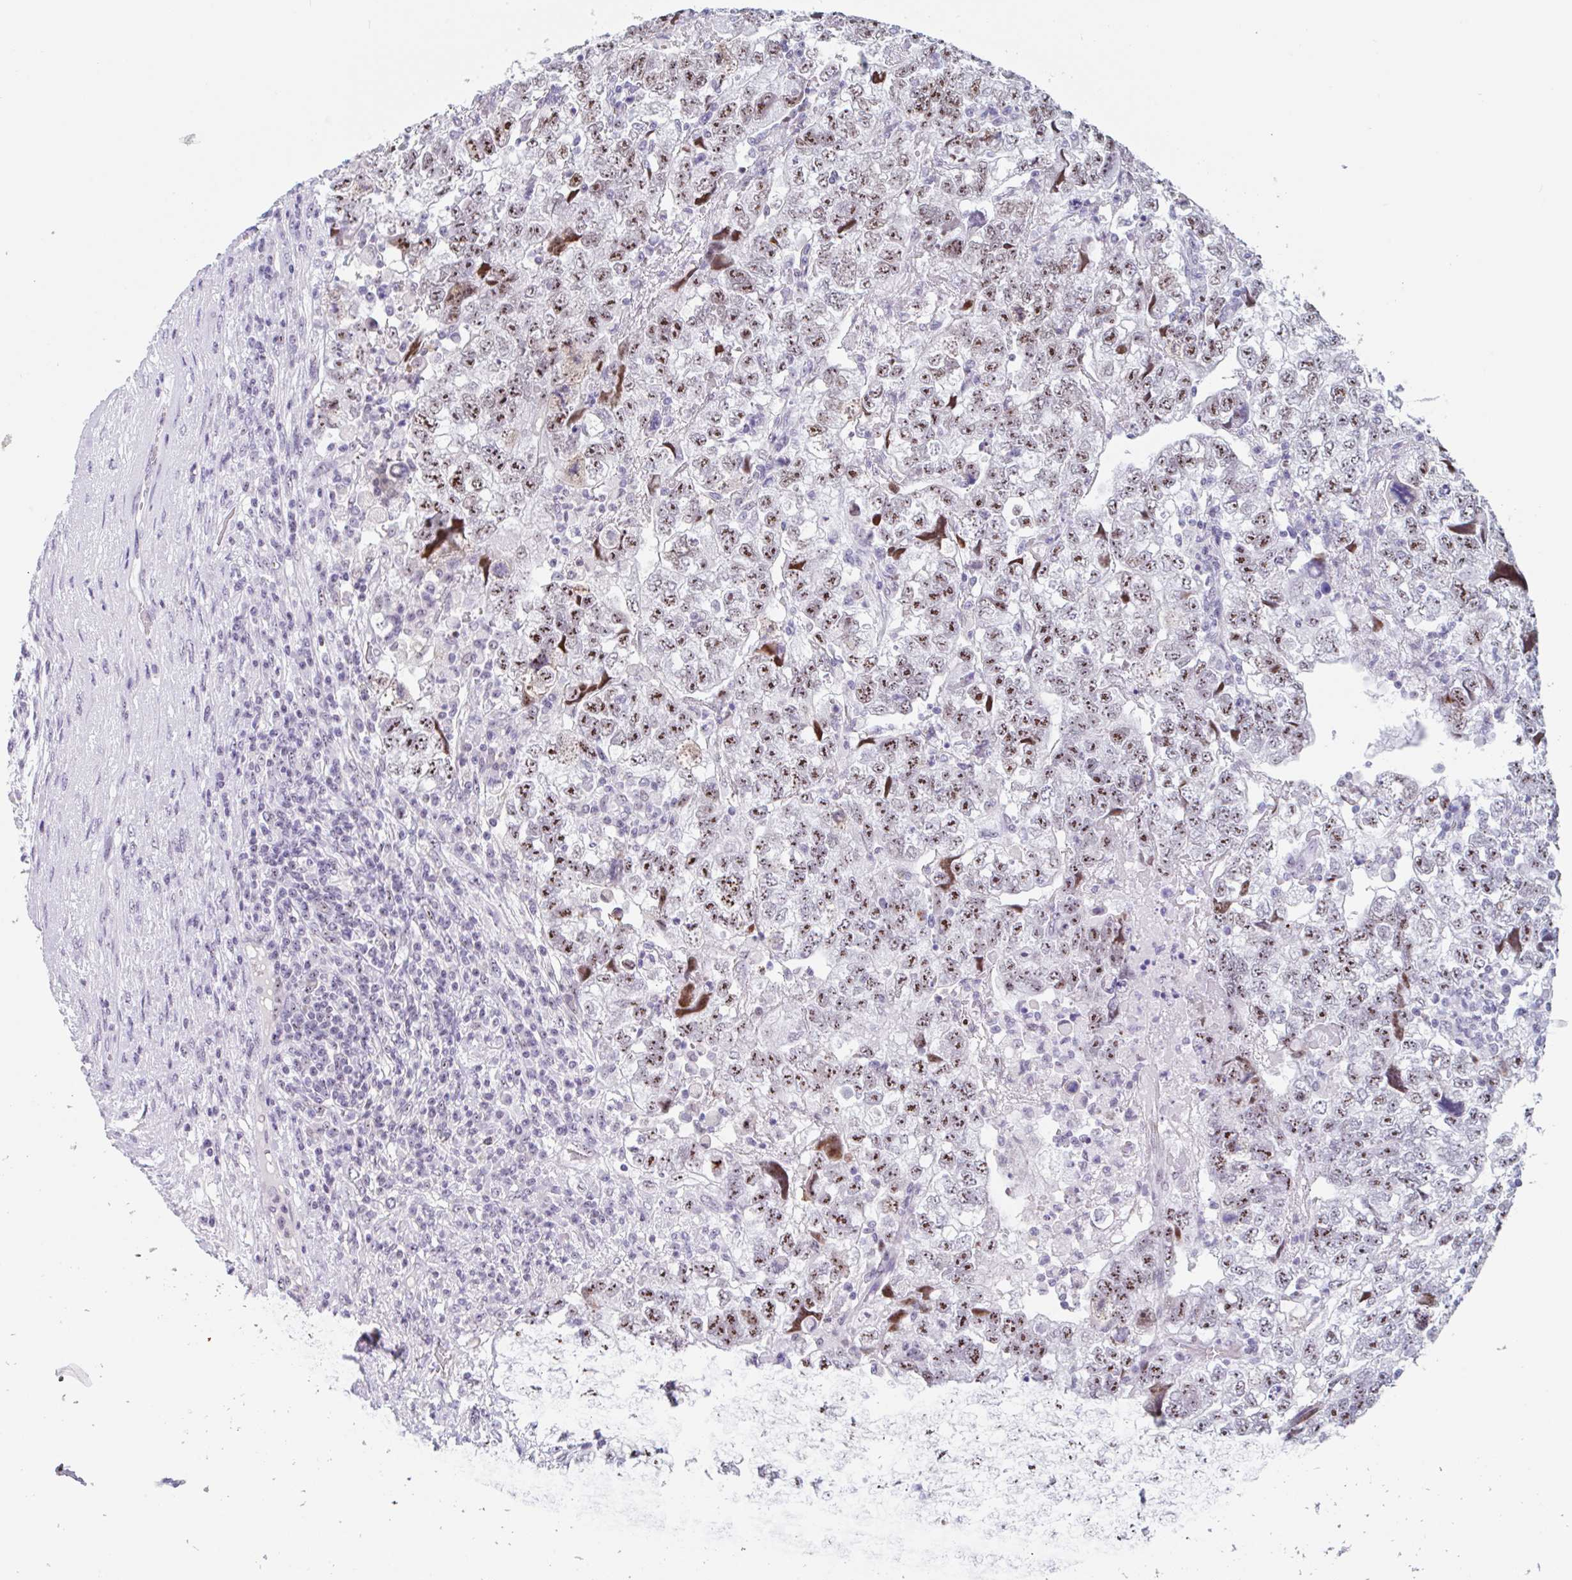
{"staining": {"intensity": "moderate", "quantity": ">75%", "location": "nuclear"}, "tissue": "testis cancer", "cell_type": "Tumor cells", "image_type": "cancer", "snomed": [{"axis": "morphology", "description": "Normal tissue, NOS"}, {"axis": "morphology", "description": "Carcinoma, Embryonal, NOS"}, {"axis": "topography", "description": "Testis"}], "caption": "Protein staining of testis cancer tissue demonstrates moderate nuclear staining in about >75% of tumor cells.", "gene": "LENG9", "patient": {"sex": "male", "age": 36}}